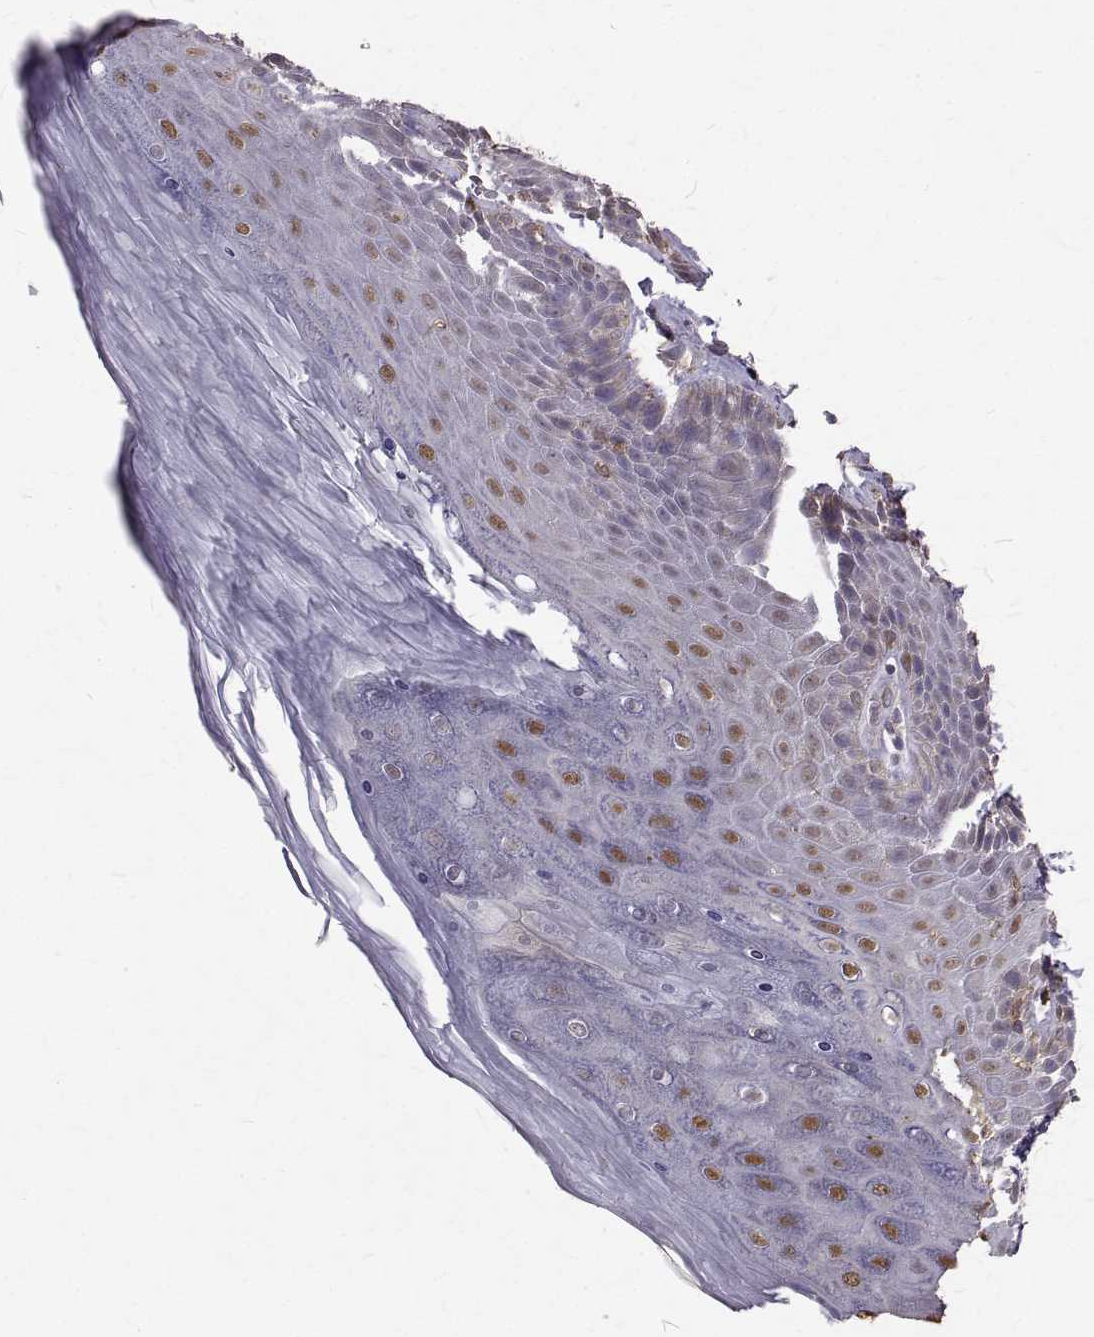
{"staining": {"intensity": "moderate", "quantity": "25%-75%", "location": "nuclear"}, "tissue": "skin", "cell_type": "Epidermal cells", "image_type": "normal", "snomed": [{"axis": "morphology", "description": "Normal tissue, NOS"}, {"axis": "topography", "description": "Anal"}, {"axis": "topography", "description": "Peripheral nerve tissue"}], "caption": "IHC histopathology image of unremarkable skin: human skin stained using immunohistochemistry (IHC) reveals medium levels of moderate protein expression localized specifically in the nuclear of epidermal cells, appearing as a nuclear brown color.", "gene": "CCDC89", "patient": {"sex": "male", "age": 53}}